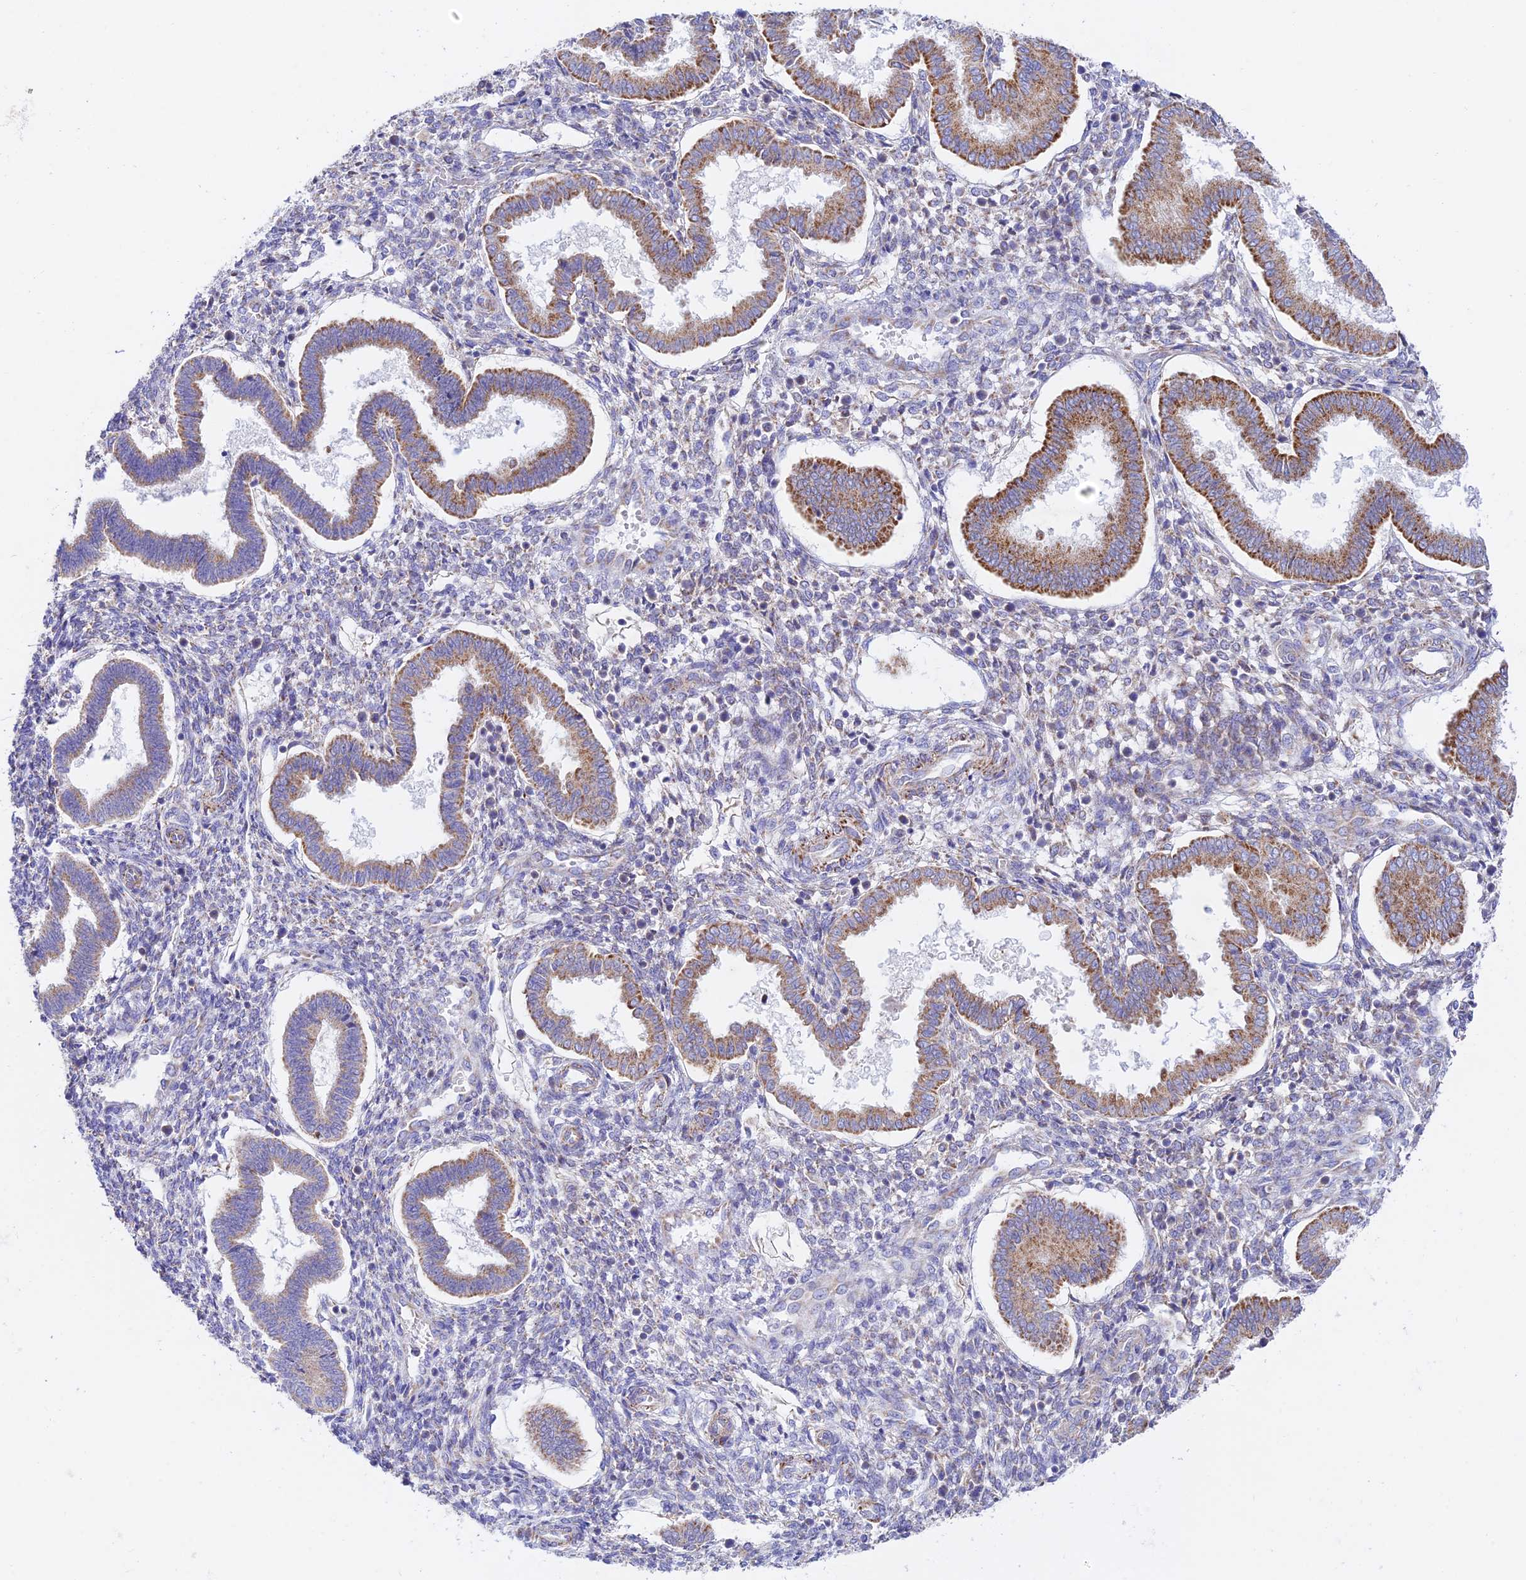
{"staining": {"intensity": "negative", "quantity": "none", "location": "none"}, "tissue": "endometrium", "cell_type": "Cells in endometrial stroma", "image_type": "normal", "snomed": [{"axis": "morphology", "description": "Normal tissue, NOS"}, {"axis": "topography", "description": "Endometrium"}], "caption": "Image shows no significant protein positivity in cells in endometrial stroma of normal endometrium.", "gene": "HSDL2", "patient": {"sex": "female", "age": 24}}